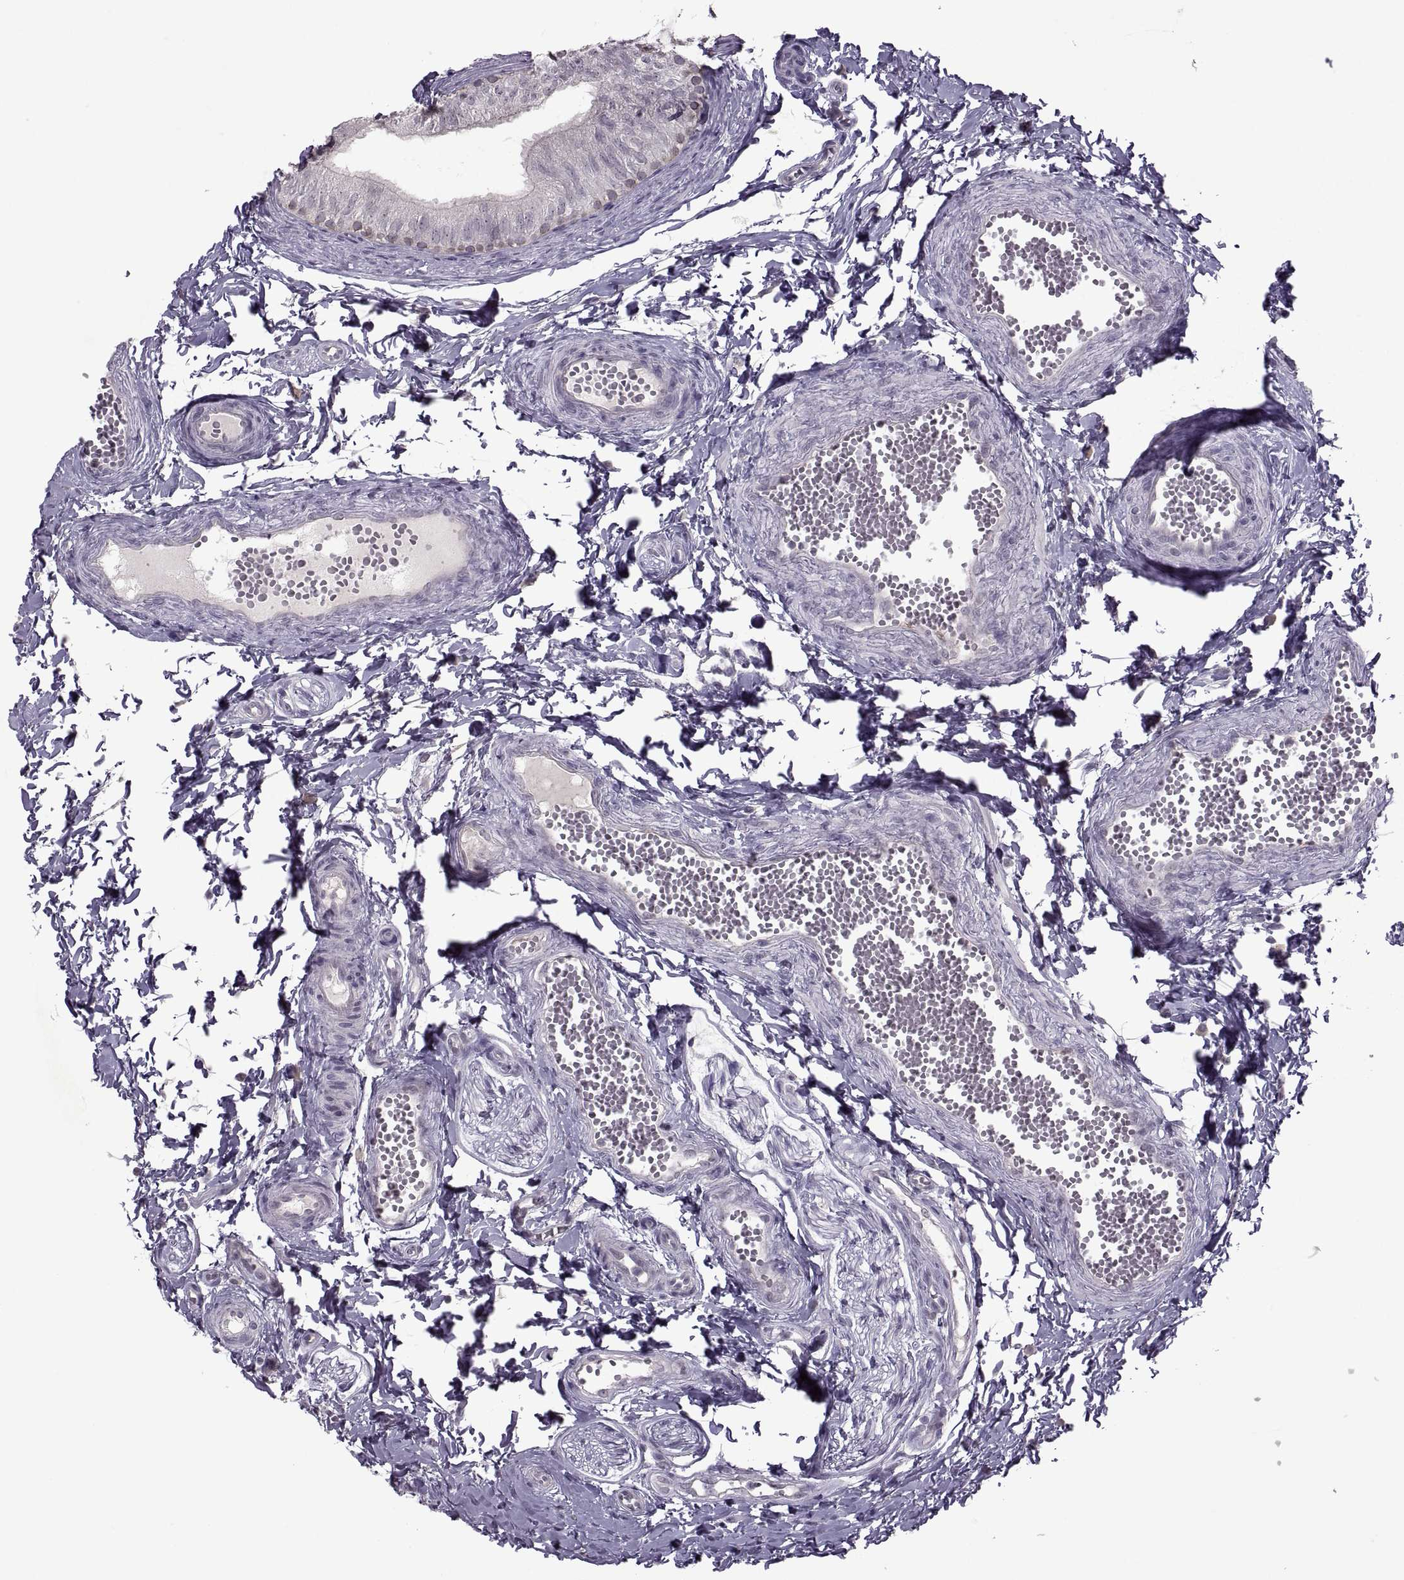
{"staining": {"intensity": "negative", "quantity": "none", "location": "none"}, "tissue": "epididymis", "cell_type": "Glandular cells", "image_type": "normal", "snomed": [{"axis": "morphology", "description": "Normal tissue, NOS"}, {"axis": "topography", "description": "Epididymis"}], "caption": "Immunohistochemistry (IHC) micrograph of unremarkable human epididymis stained for a protein (brown), which exhibits no expression in glandular cells.", "gene": "MGAT4D", "patient": {"sex": "male", "age": 22}}